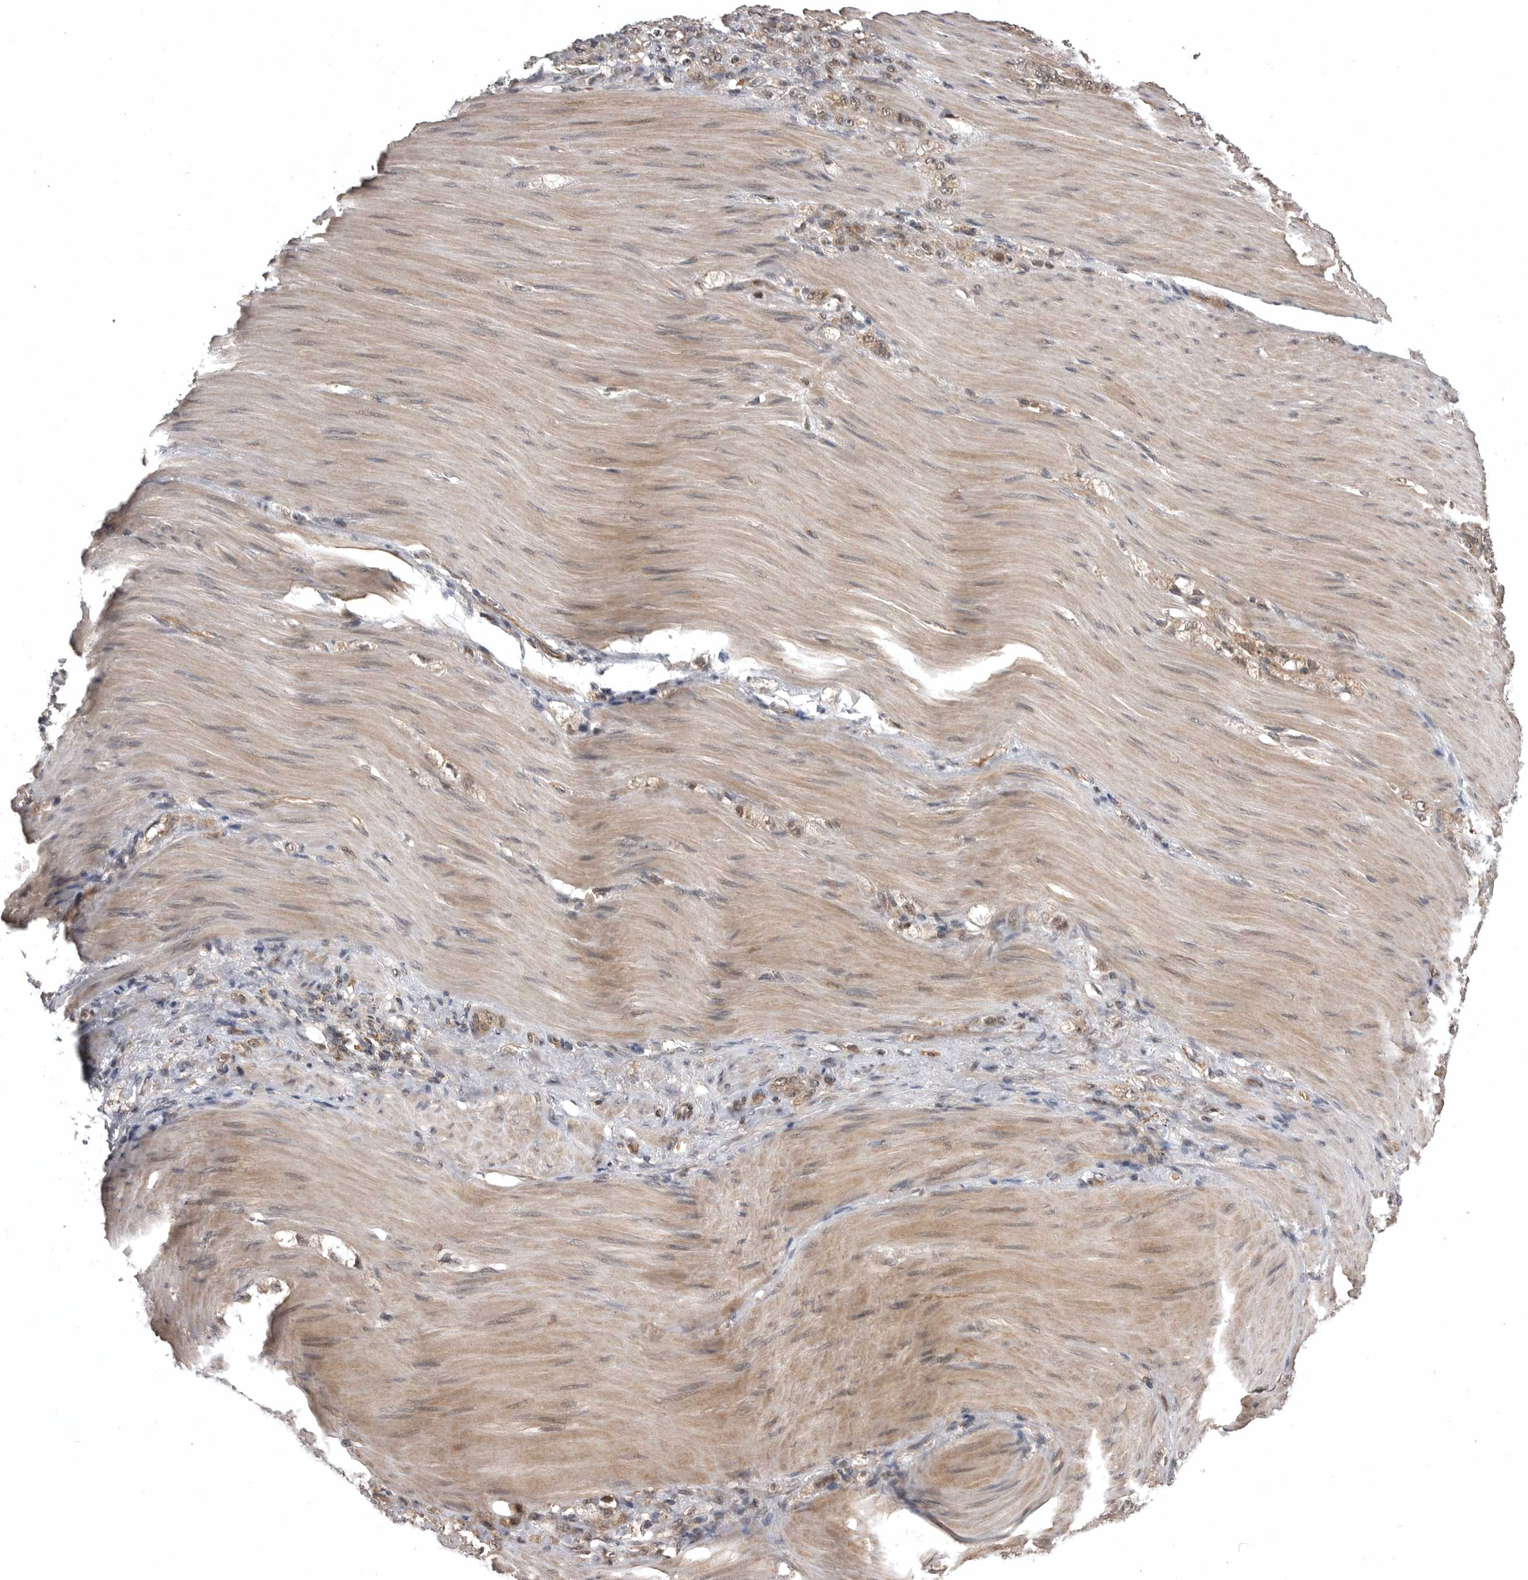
{"staining": {"intensity": "moderate", "quantity": ">75%", "location": "cytoplasmic/membranous"}, "tissue": "stomach cancer", "cell_type": "Tumor cells", "image_type": "cancer", "snomed": [{"axis": "morphology", "description": "Normal tissue, NOS"}, {"axis": "morphology", "description": "Adenocarcinoma, NOS"}, {"axis": "topography", "description": "Stomach"}], "caption": "Protein expression analysis of human stomach cancer reveals moderate cytoplasmic/membranous positivity in approximately >75% of tumor cells.", "gene": "AOAH", "patient": {"sex": "male", "age": 82}}